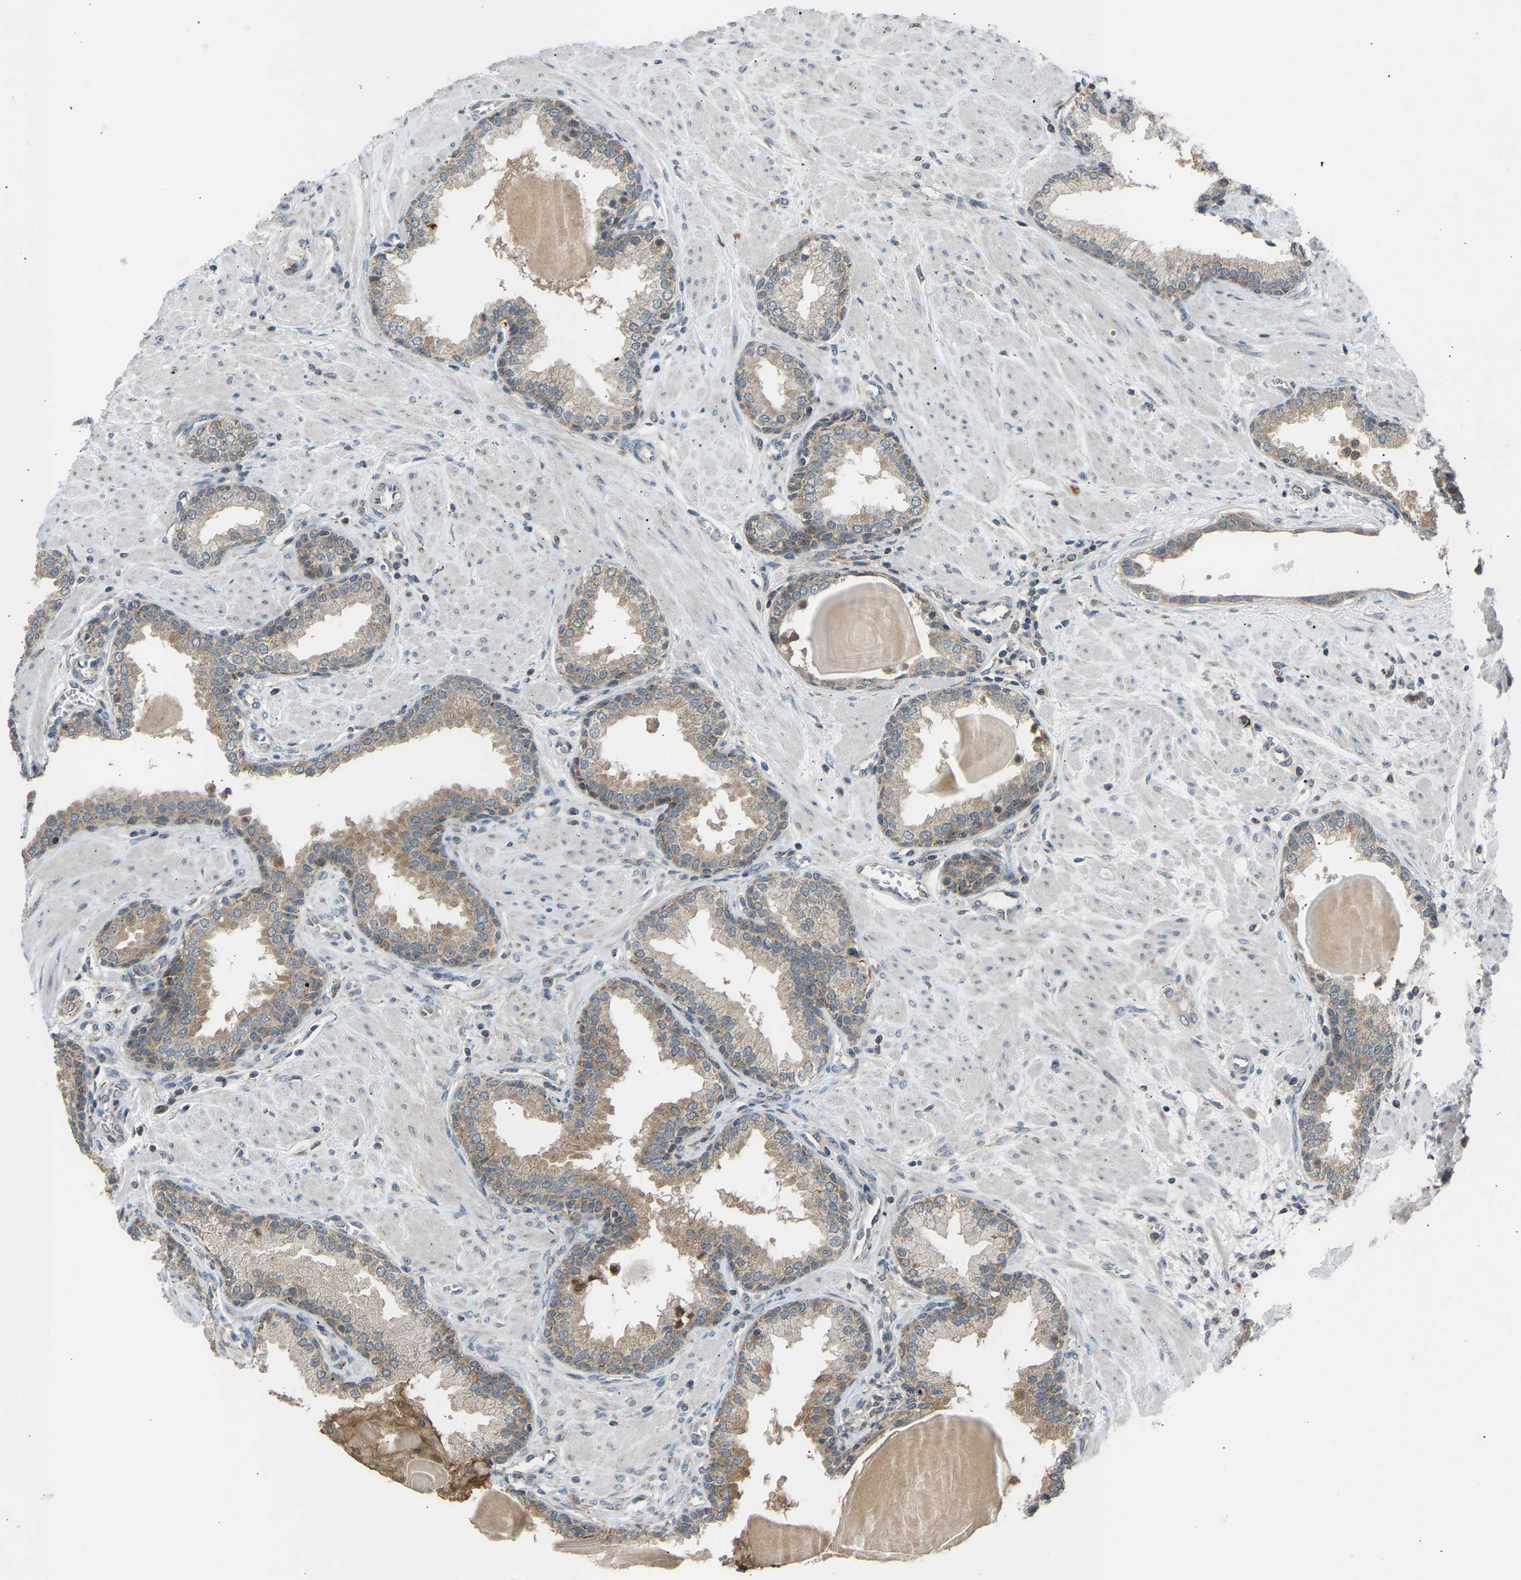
{"staining": {"intensity": "weak", "quantity": ">75%", "location": "cytoplasmic/membranous"}, "tissue": "prostate", "cell_type": "Glandular cells", "image_type": "normal", "snomed": [{"axis": "morphology", "description": "Normal tissue, NOS"}, {"axis": "topography", "description": "Prostate"}], "caption": "Protein positivity by immunohistochemistry (IHC) demonstrates weak cytoplasmic/membranous expression in approximately >75% of glandular cells in unremarkable prostate. (IHC, brightfield microscopy, high magnification).", "gene": "SLIRP", "patient": {"sex": "male", "age": 51}}